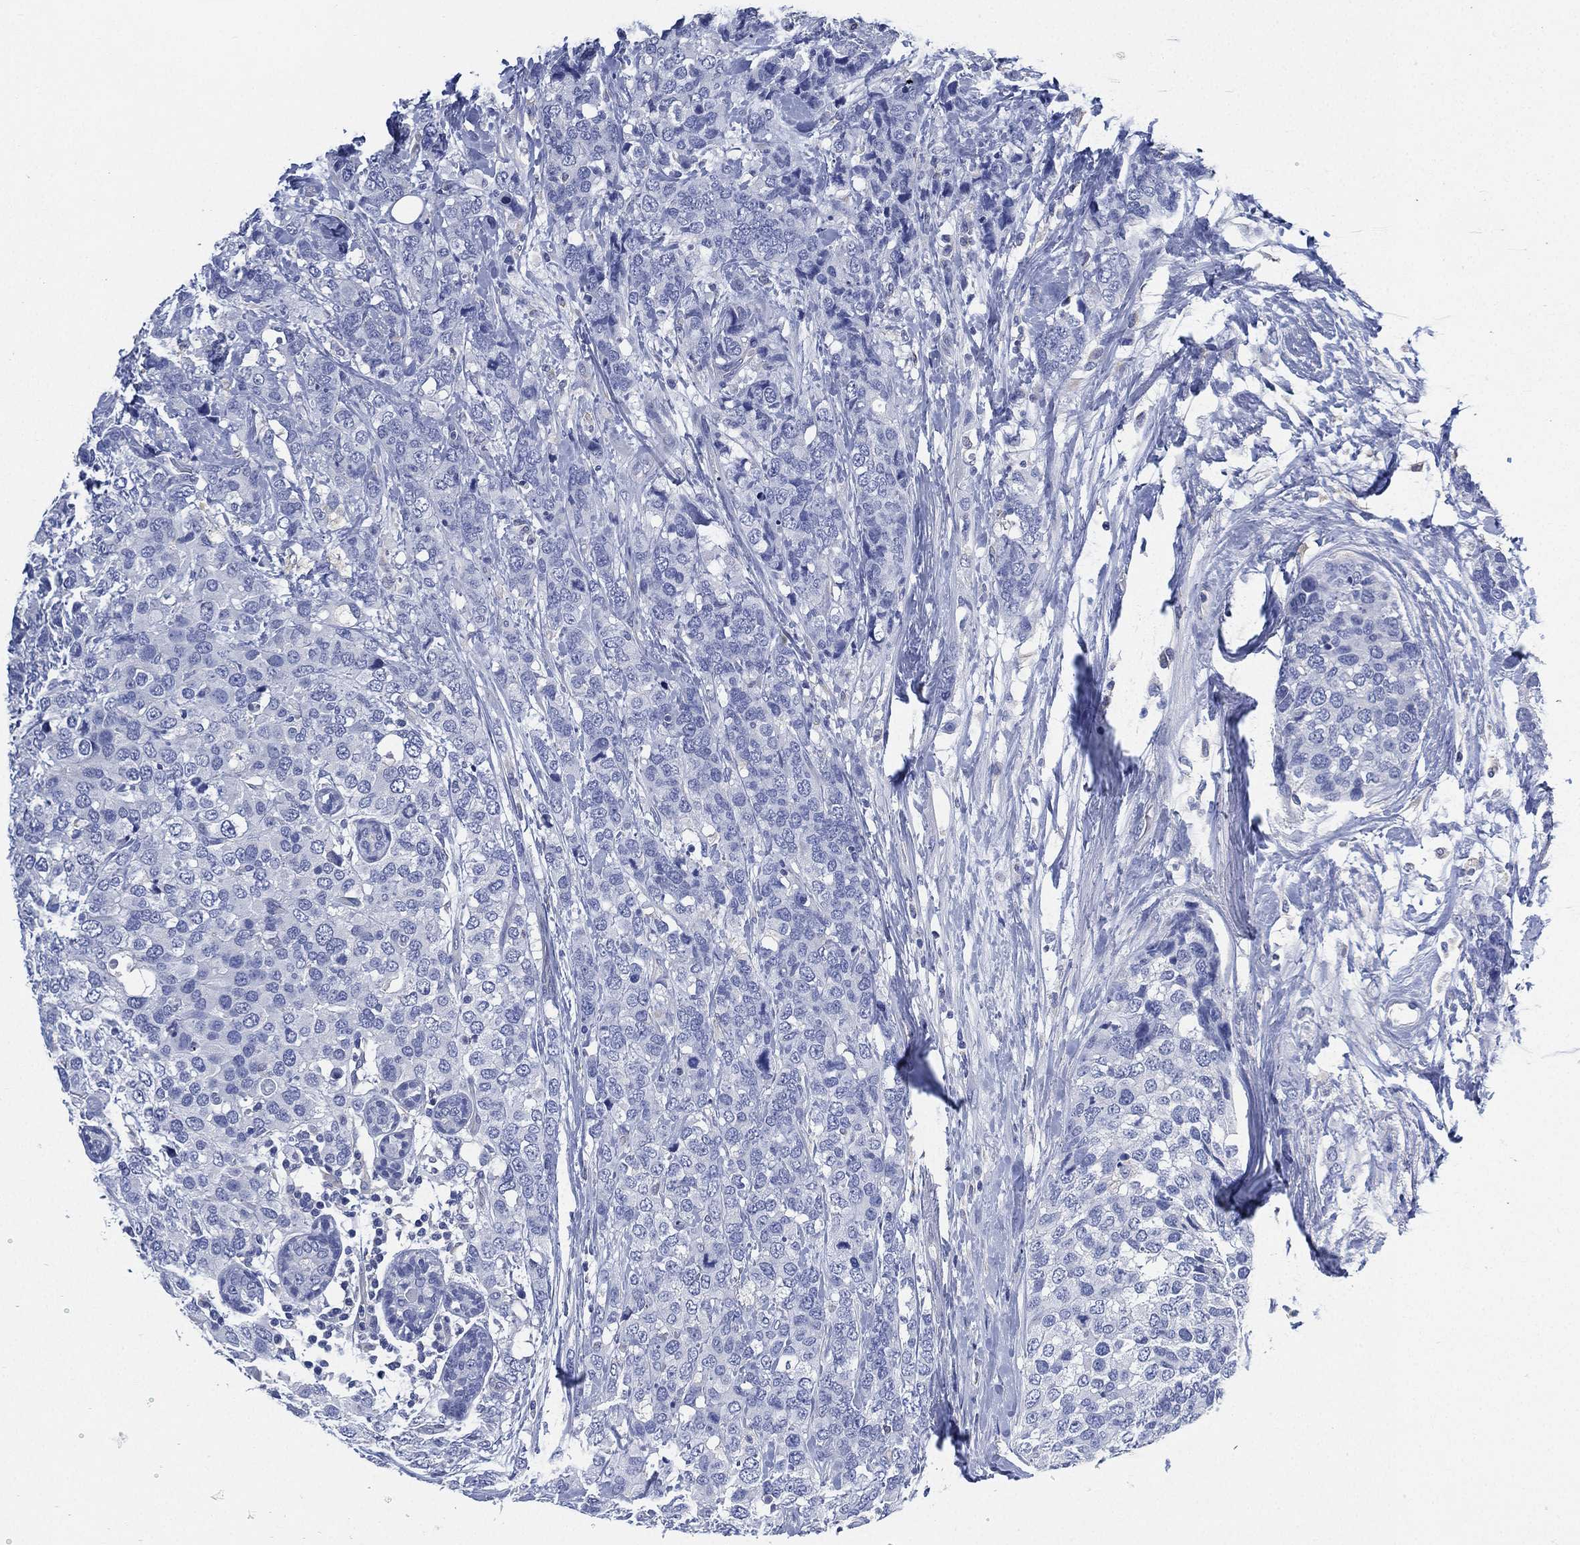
{"staining": {"intensity": "negative", "quantity": "none", "location": "none"}, "tissue": "breast cancer", "cell_type": "Tumor cells", "image_type": "cancer", "snomed": [{"axis": "morphology", "description": "Lobular carcinoma"}, {"axis": "topography", "description": "Breast"}], "caption": "High power microscopy histopathology image of an immunohistochemistry (IHC) histopathology image of breast cancer (lobular carcinoma), revealing no significant expression in tumor cells.", "gene": "CCDC70", "patient": {"sex": "female", "age": 59}}